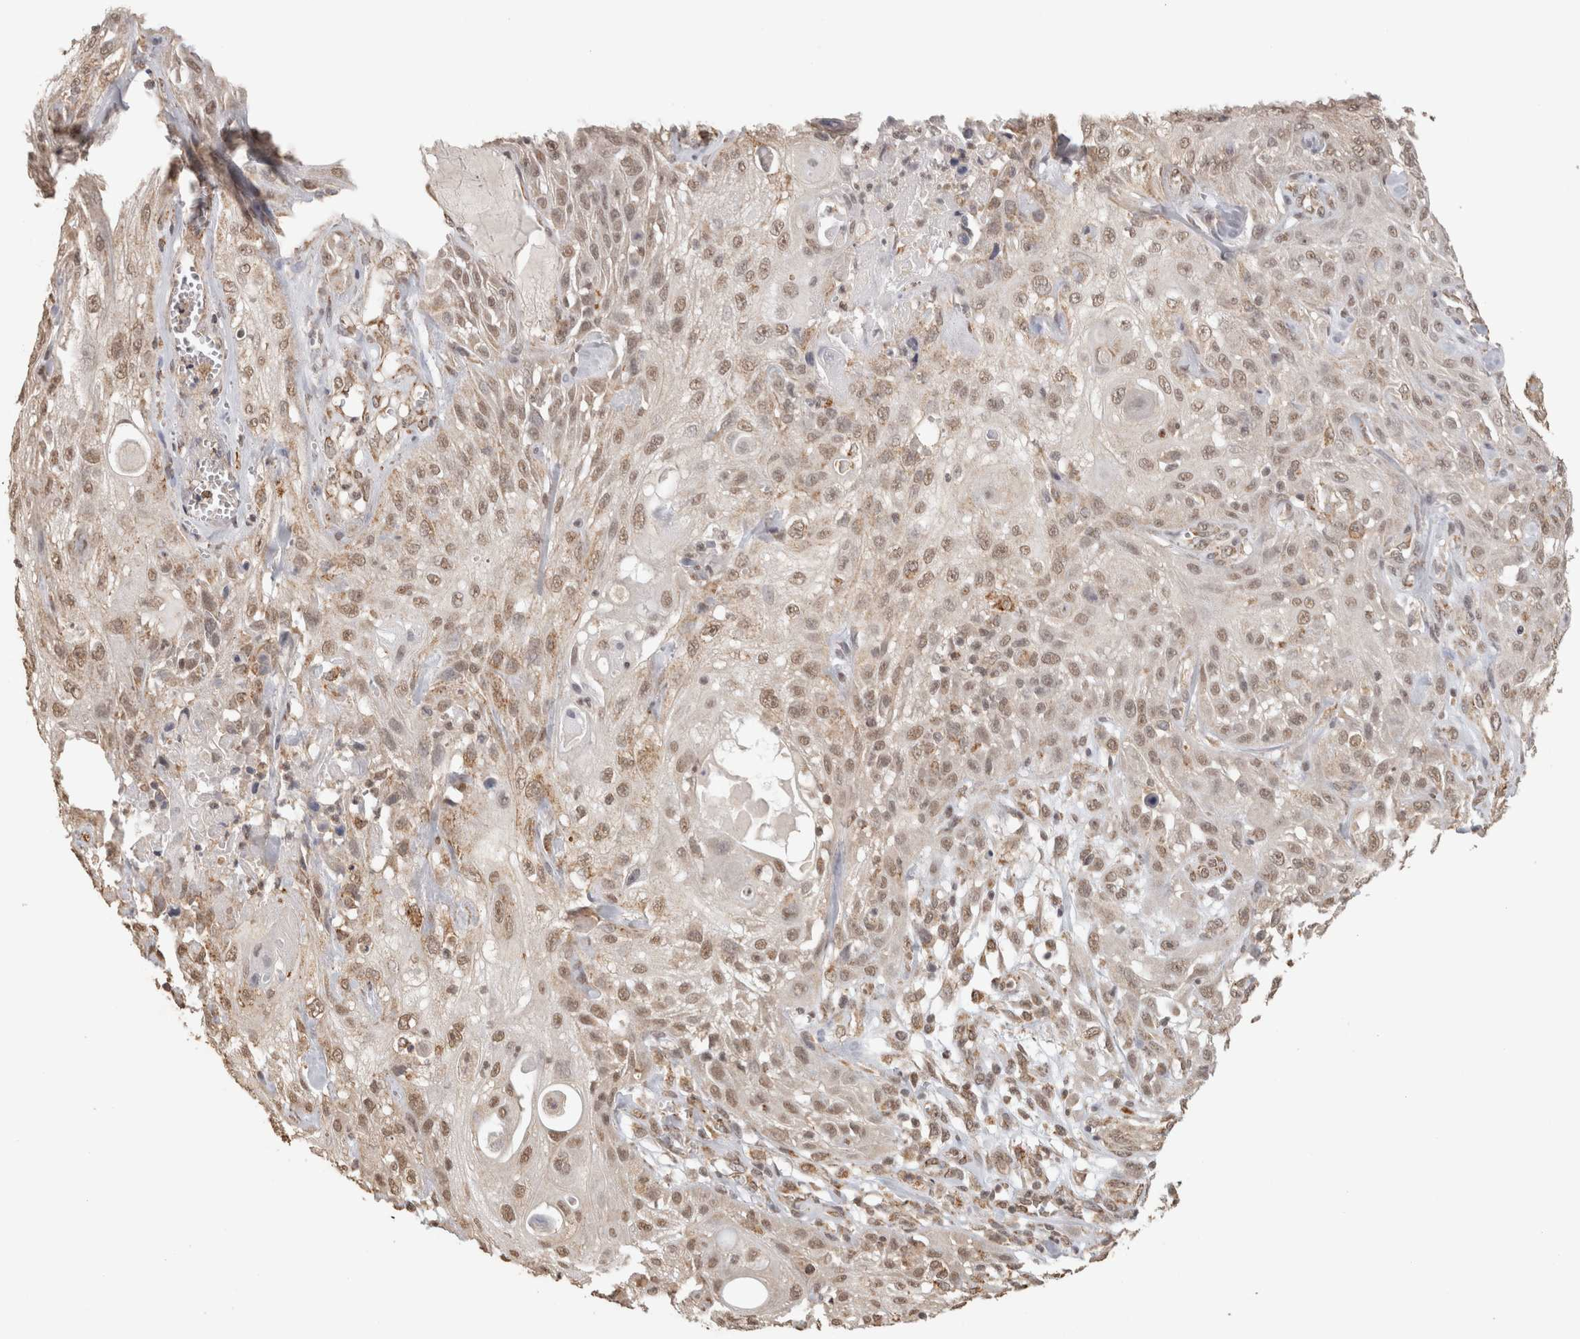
{"staining": {"intensity": "weak", "quantity": ">75%", "location": "nuclear"}, "tissue": "skin cancer", "cell_type": "Tumor cells", "image_type": "cancer", "snomed": [{"axis": "morphology", "description": "Squamous cell carcinoma, NOS"}, {"axis": "topography", "description": "Skin"}], "caption": "The image displays staining of squamous cell carcinoma (skin), revealing weak nuclear protein expression (brown color) within tumor cells.", "gene": "BNIP3L", "patient": {"sex": "male", "age": 75}}